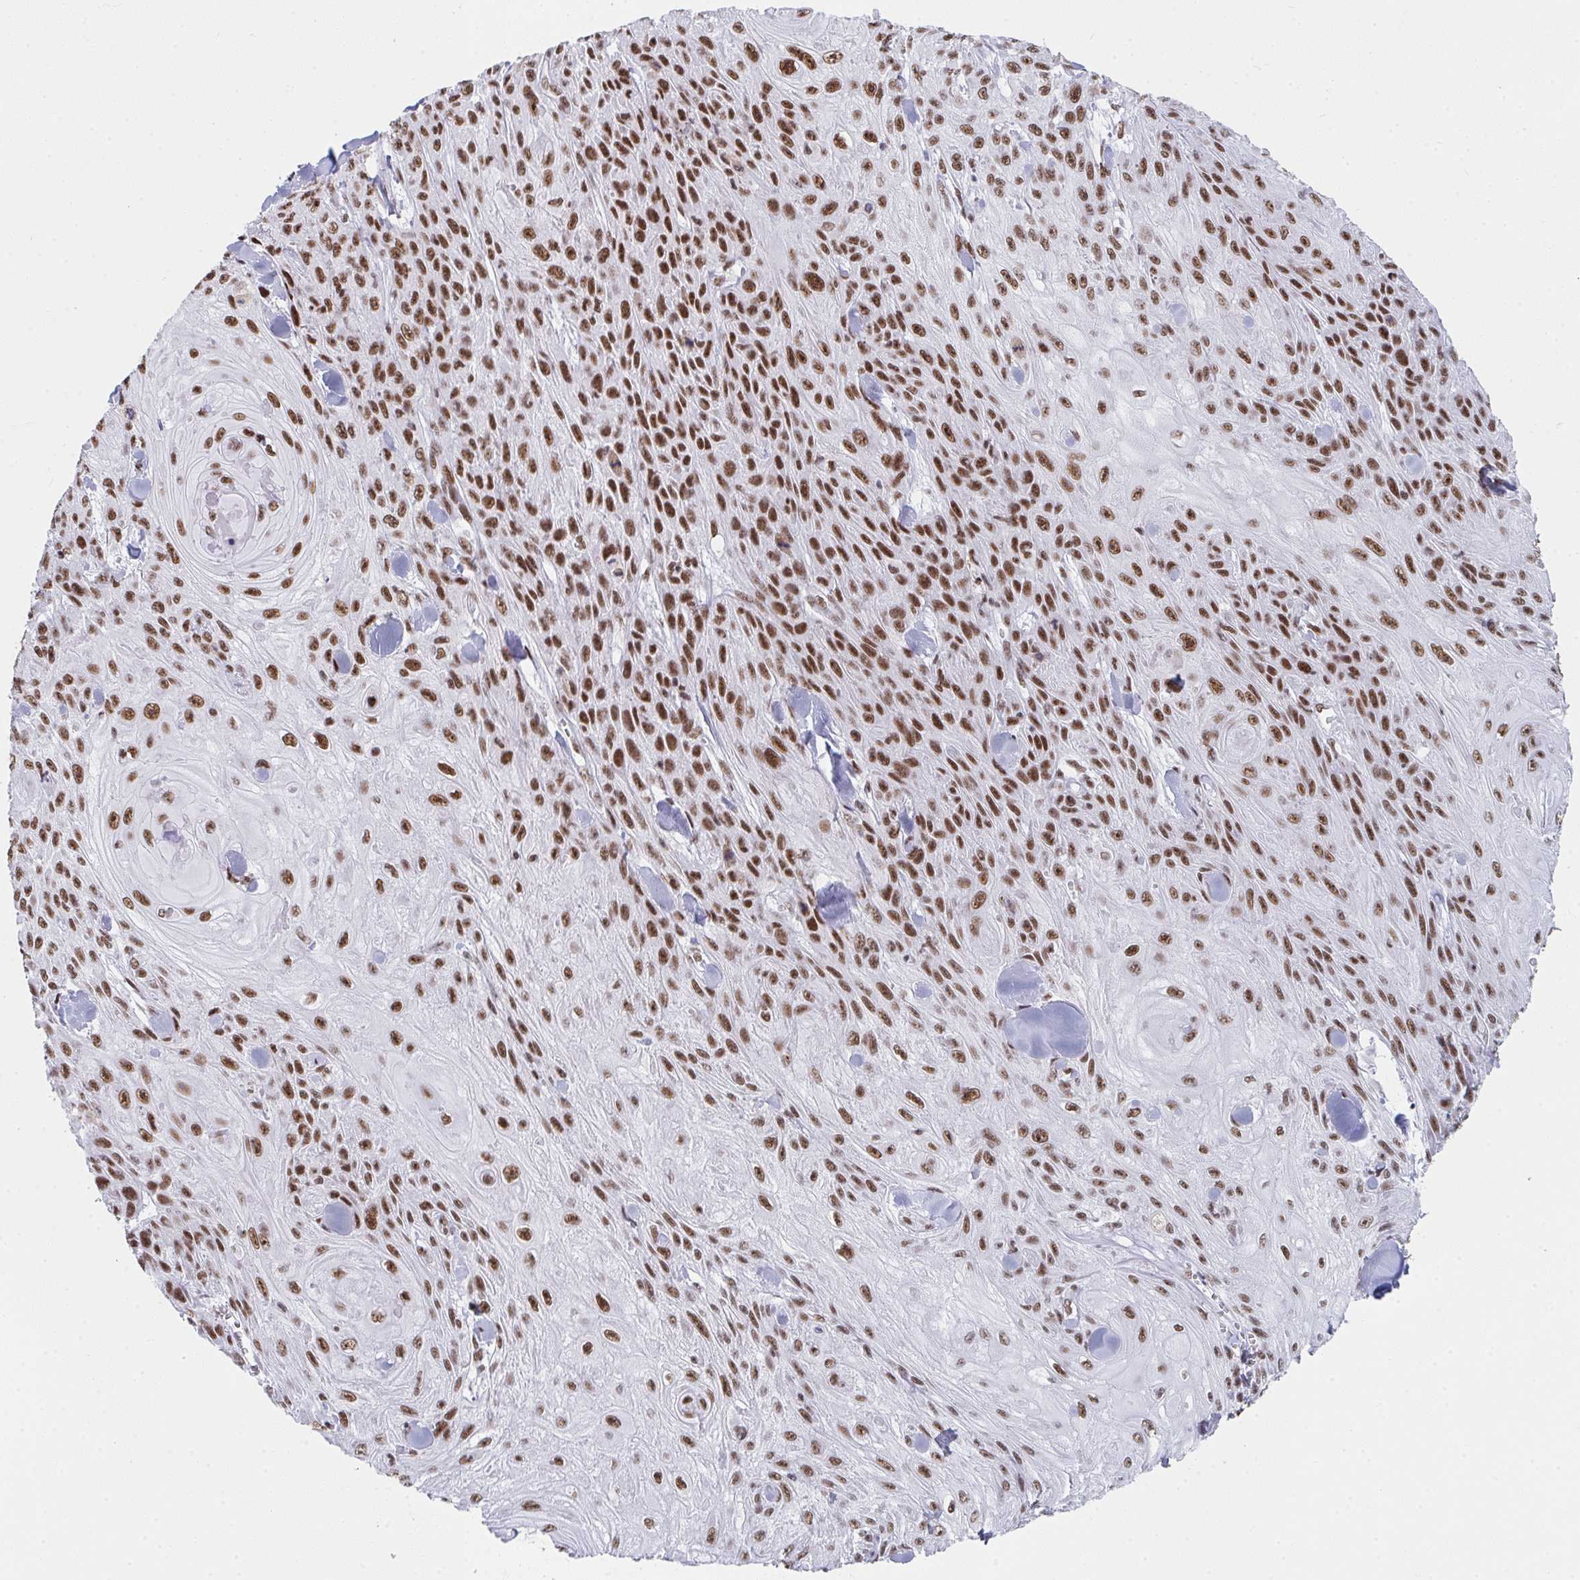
{"staining": {"intensity": "moderate", "quantity": ">75%", "location": "nuclear"}, "tissue": "skin cancer", "cell_type": "Tumor cells", "image_type": "cancer", "snomed": [{"axis": "morphology", "description": "Squamous cell carcinoma, NOS"}, {"axis": "topography", "description": "Skin"}], "caption": "High-magnification brightfield microscopy of skin cancer stained with DAB (brown) and counterstained with hematoxylin (blue). tumor cells exhibit moderate nuclear positivity is identified in approximately>75% of cells. Nuclei are stained in blue.", "gene": "SNRNP70", "patient": {"sex": "male", "age": 88}}